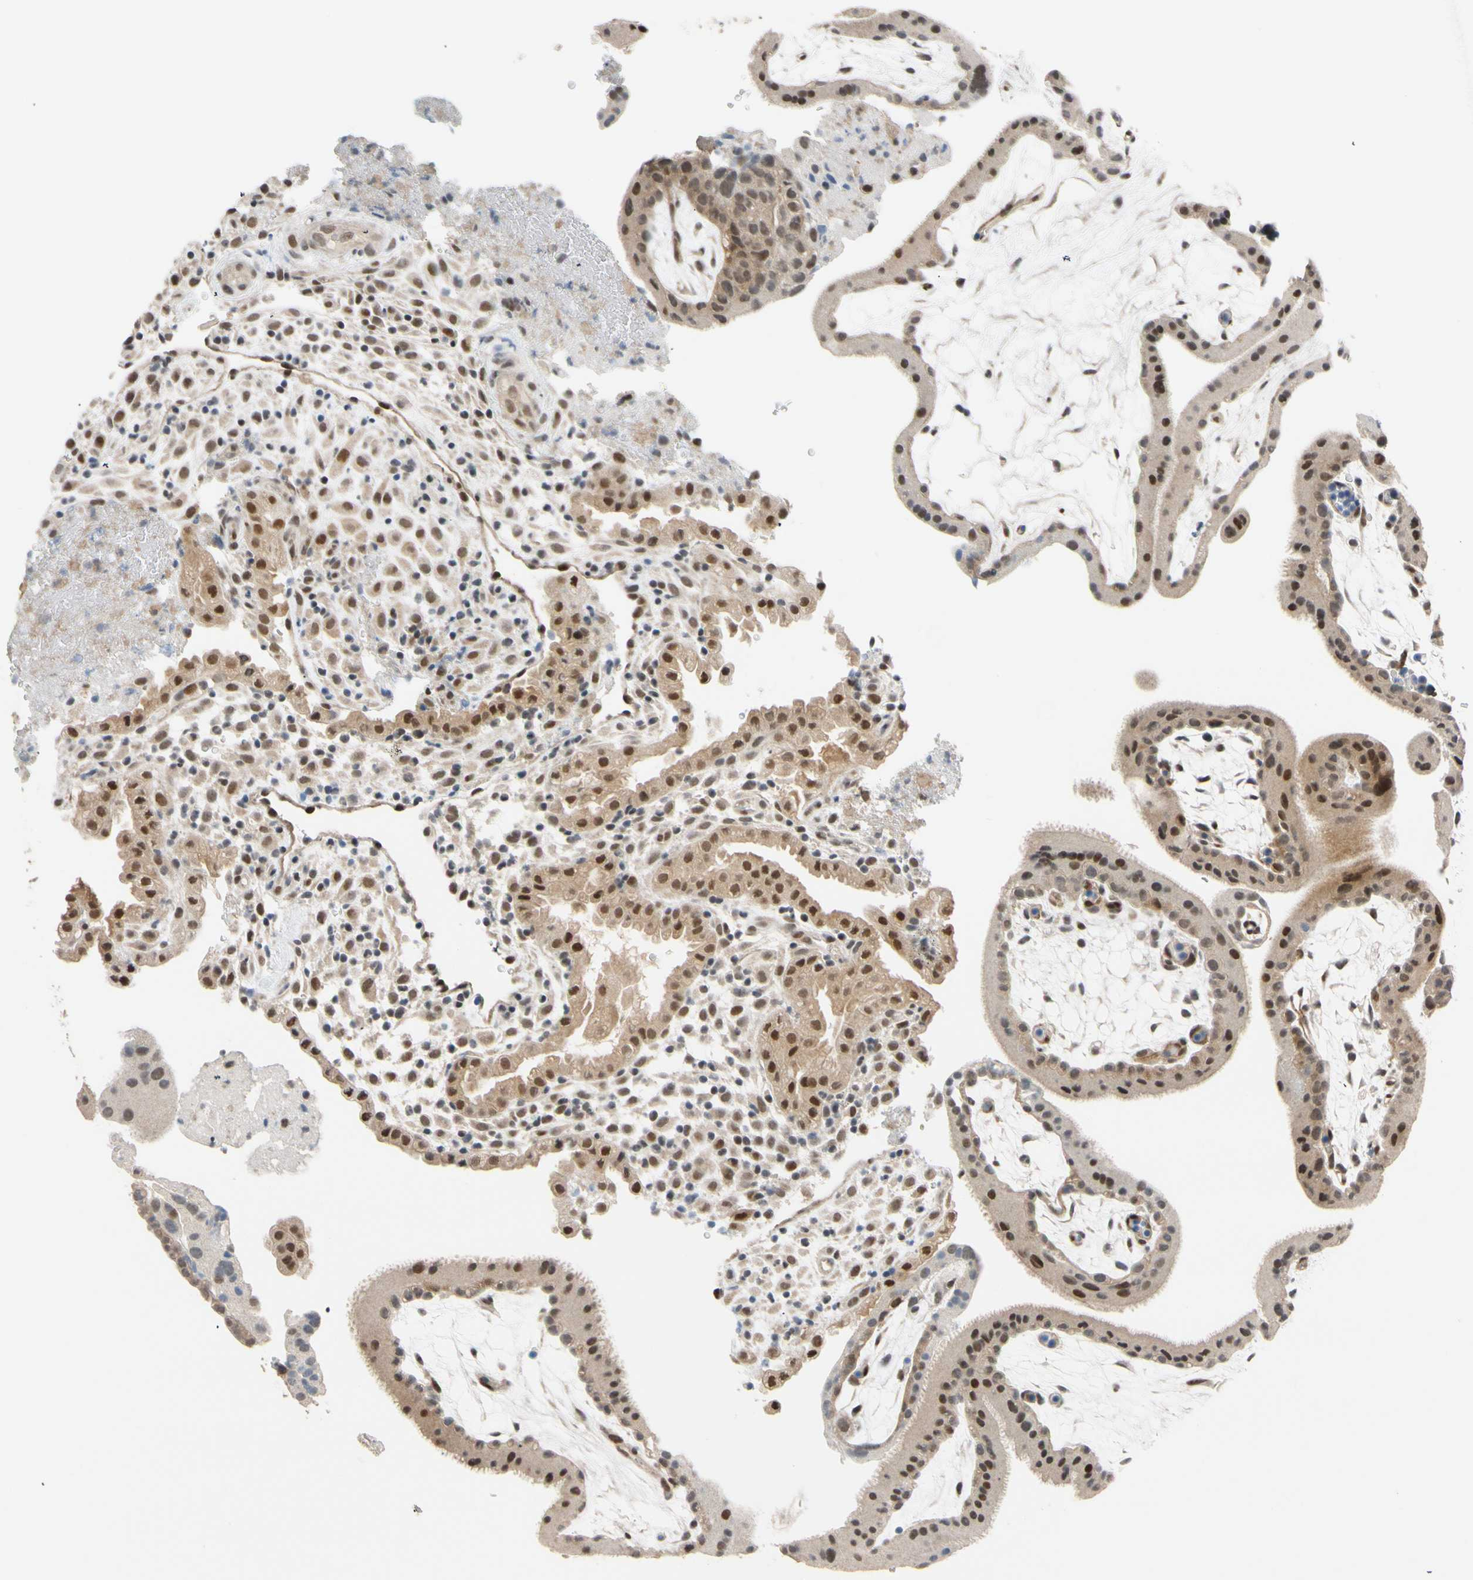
{"staining": {"intensity": "weak", "quantity": ">75%", "location": "cytoplasmic/membranous,nuclear"}, "tissue": "placenta", "cell_type": "Decidual cells", "image_type": "normal", "snomed": [{"axis": "morphology", "description": "Normal tissue, NOS"}, {"axis": "topography", "description": "Placenta"}], "caption": "Immunohistochemistry (IHC) of benign placenta reveals low levels of weak cytoplasmic/membranous,nuclear positivity in about >75% of decidual cells. The protein of interest is stained brown, and the nuclei are stained in blue (DAB IHC with brightfield microscopy, high magnification).", "gene": "TAF4", "patient": {"sex": "female", "age": 19}}